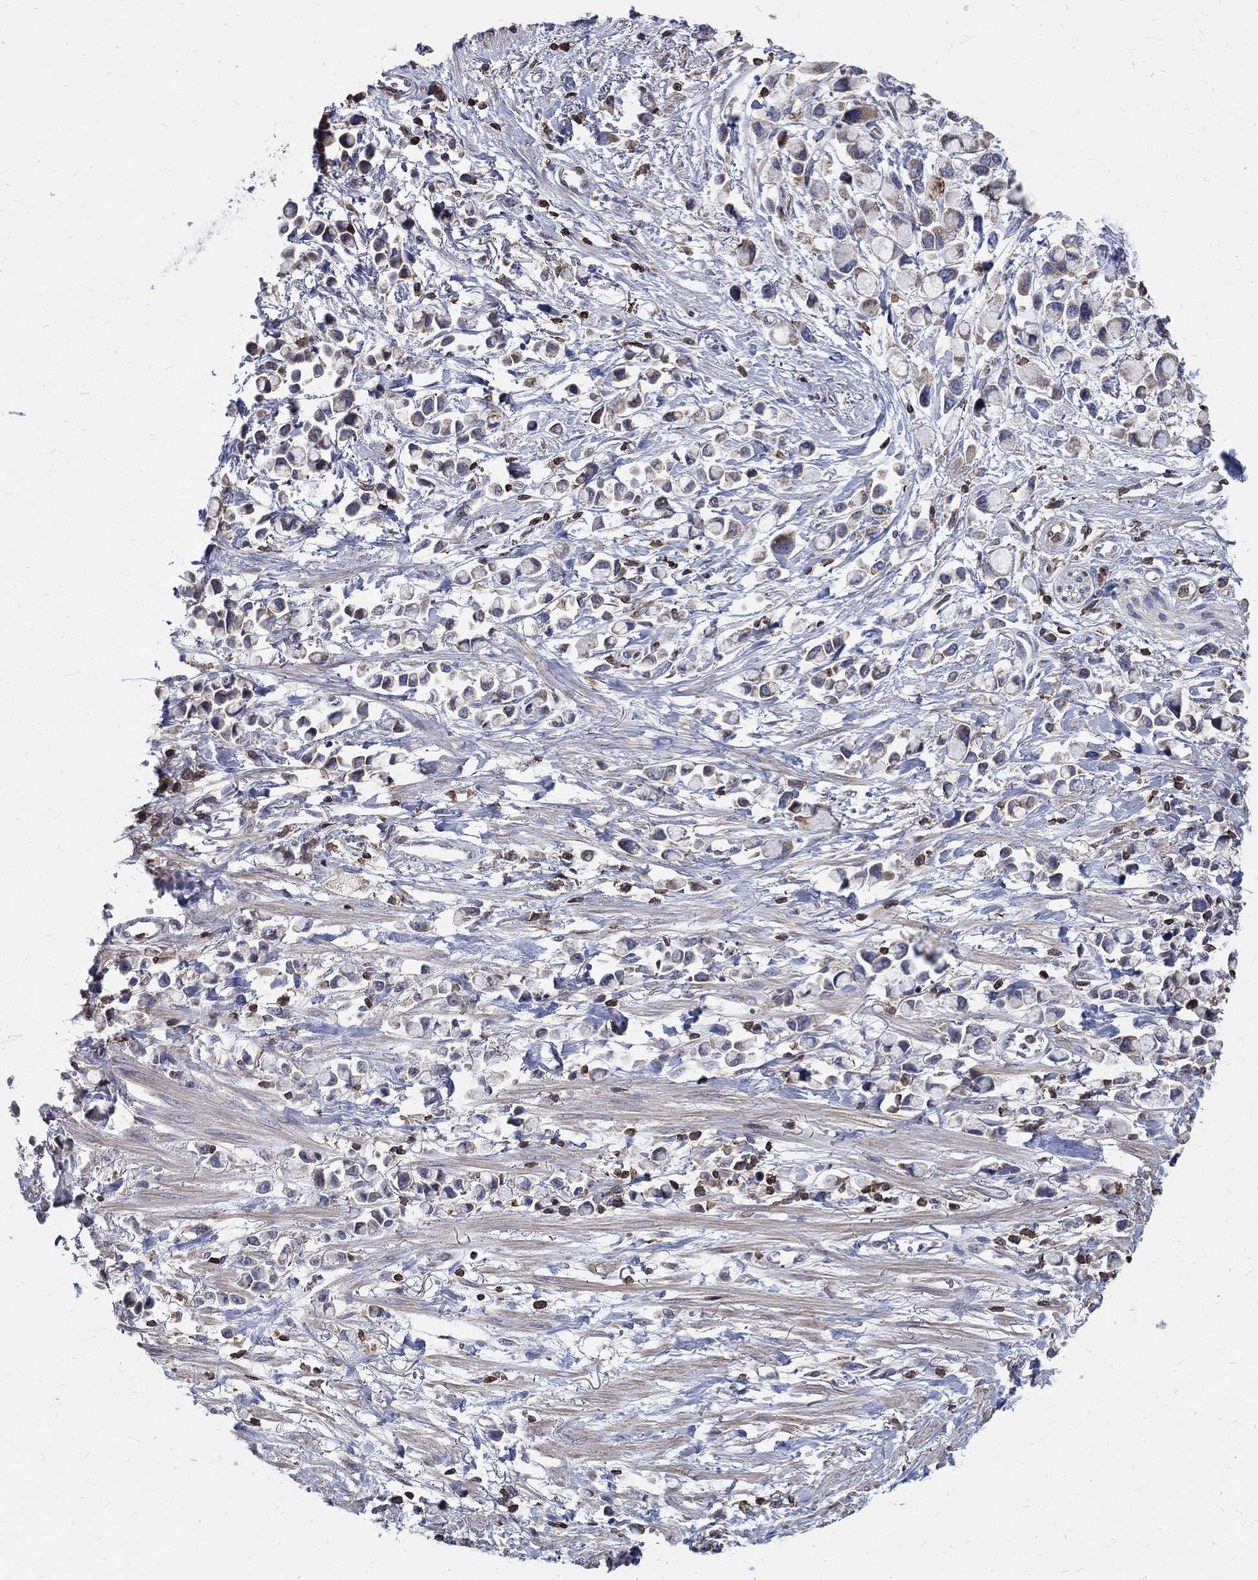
{"staining": {"intensity": "weak", "quantity": "25%-75%", "location": "cytoplasmic/membranous"}, "tissue": "stomach cancer", "cell_type": "Tumor cells", "image_type": "cancer", "snomed": [{"axis": "morphology", "description": "Adenocarcinoma, NOS"}, {"axis": "topography", "description": "Stomach"}], "caption": "High-magnification brightfield microscopy of adenocarcinoma (stomach) stained with DAB (brown) and counterstained with hematoxylin (blue). tumor cells exhibit weak cytoplasmic/membranous expression is identified in approximately25%-75% of cells.", "gene": "AGAP2", "patient": {"sex": "female", "age": 81}}